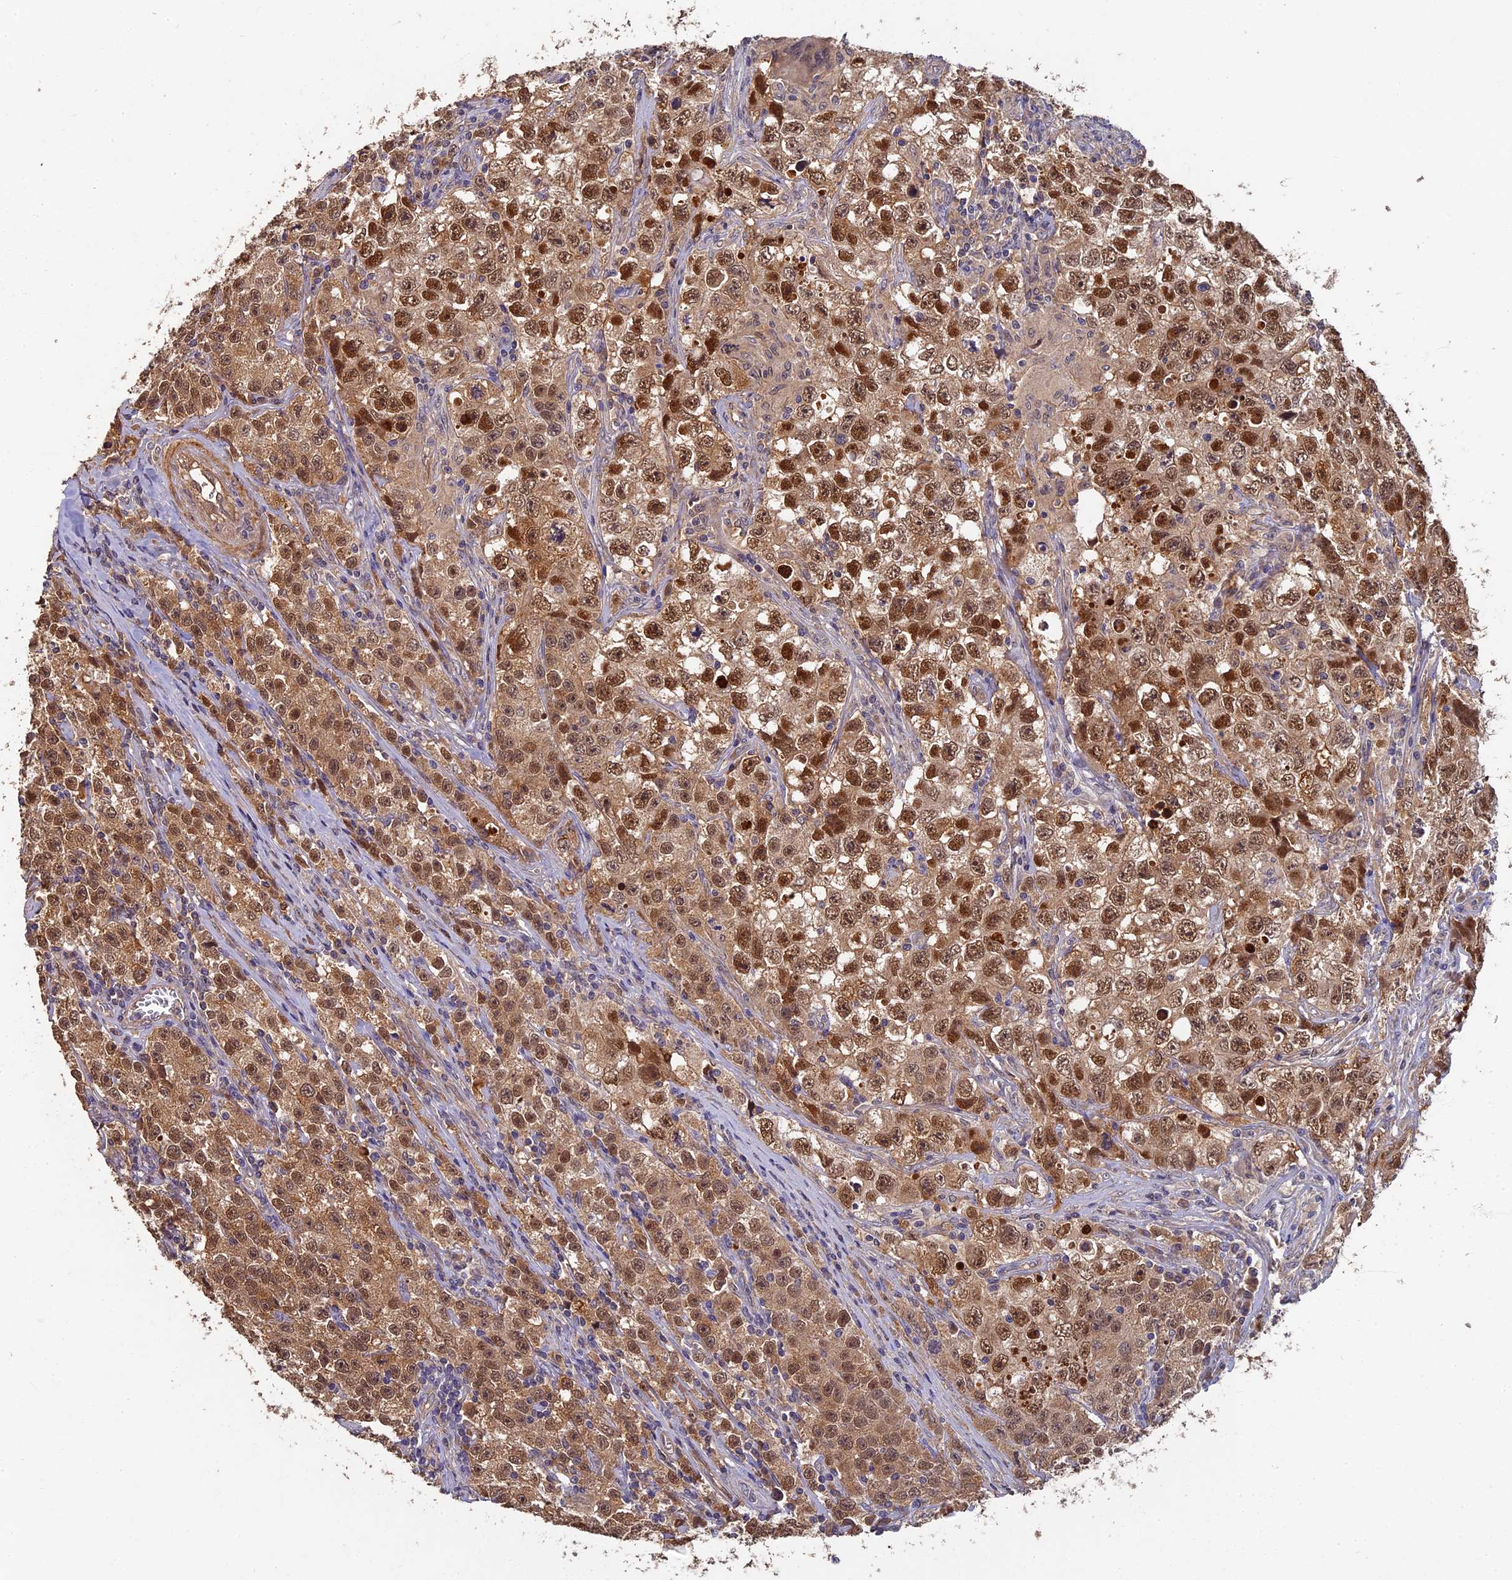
{"staining": {"intensity": "moderate", "quantity": ">75%", "location": "cytoplasmic/membranous,nuclear"}, "tissue": "testis cancer", "cell_type": "Tumor cells", "image_type": "cancer", "snomed": [{"axis": "morphology", "description": "Seminoma, NOS"}, {"axis": "morphology", "description": "Carcinoma, Embryonal, NOS"}, {"axis": "topography", "description": "Testis"}], "caption": "Testis seminoma was stained to show a protein in brown. There is medium levels of moderate cytoplasmic/membranous and nuclear staining in about >75% of tumor cells.", "gene": "RSPH3", "patient": {"sex": "male", "age": 43}}